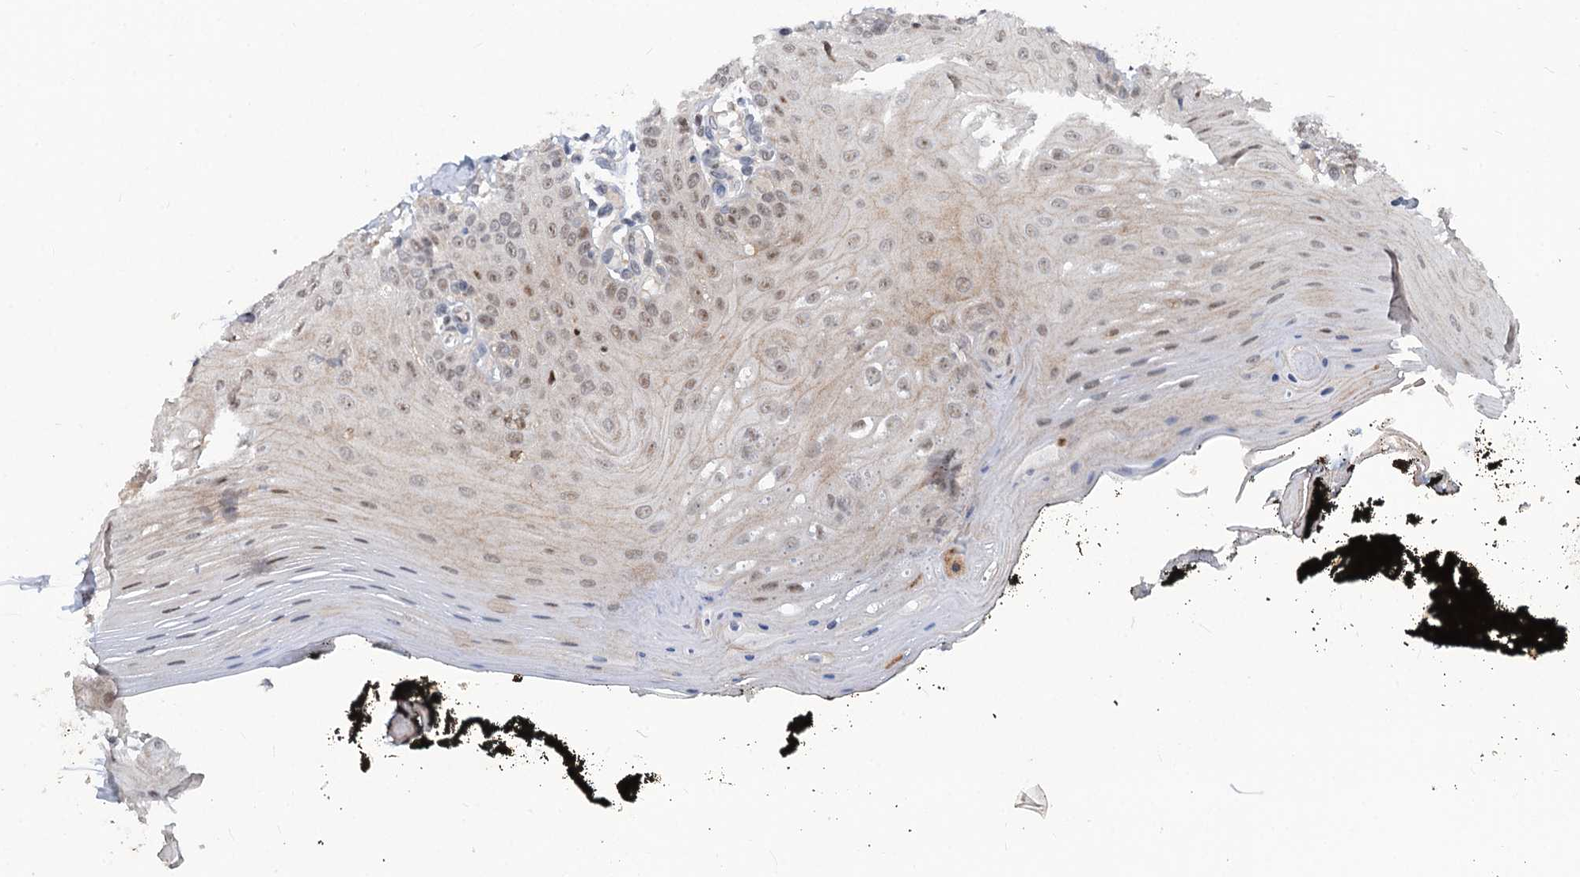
{"staining": {"intensity": "weak", "quantity": "<25%", "location": "nuclear"}, "tissue": "oral mucosa", "cell_type": "Squamous epithelial cells", "image_type": "normal", "snomed": [{"axis": "morphology", "description": "Normal tissue, NOS"}, {"axis": "topography", "description": "Oral tissue"}], "caption": "Immunohistochemistry (IHC) image of benign human oral mucosa stained for a protein (brown), which demonstrates no expression in squamous epithelial cells. (Brightfield microscopy of DAB immunohistochemistry at high magnification).", "gene": "PHF8", "patient": {"sex": "male", "age": 74}}